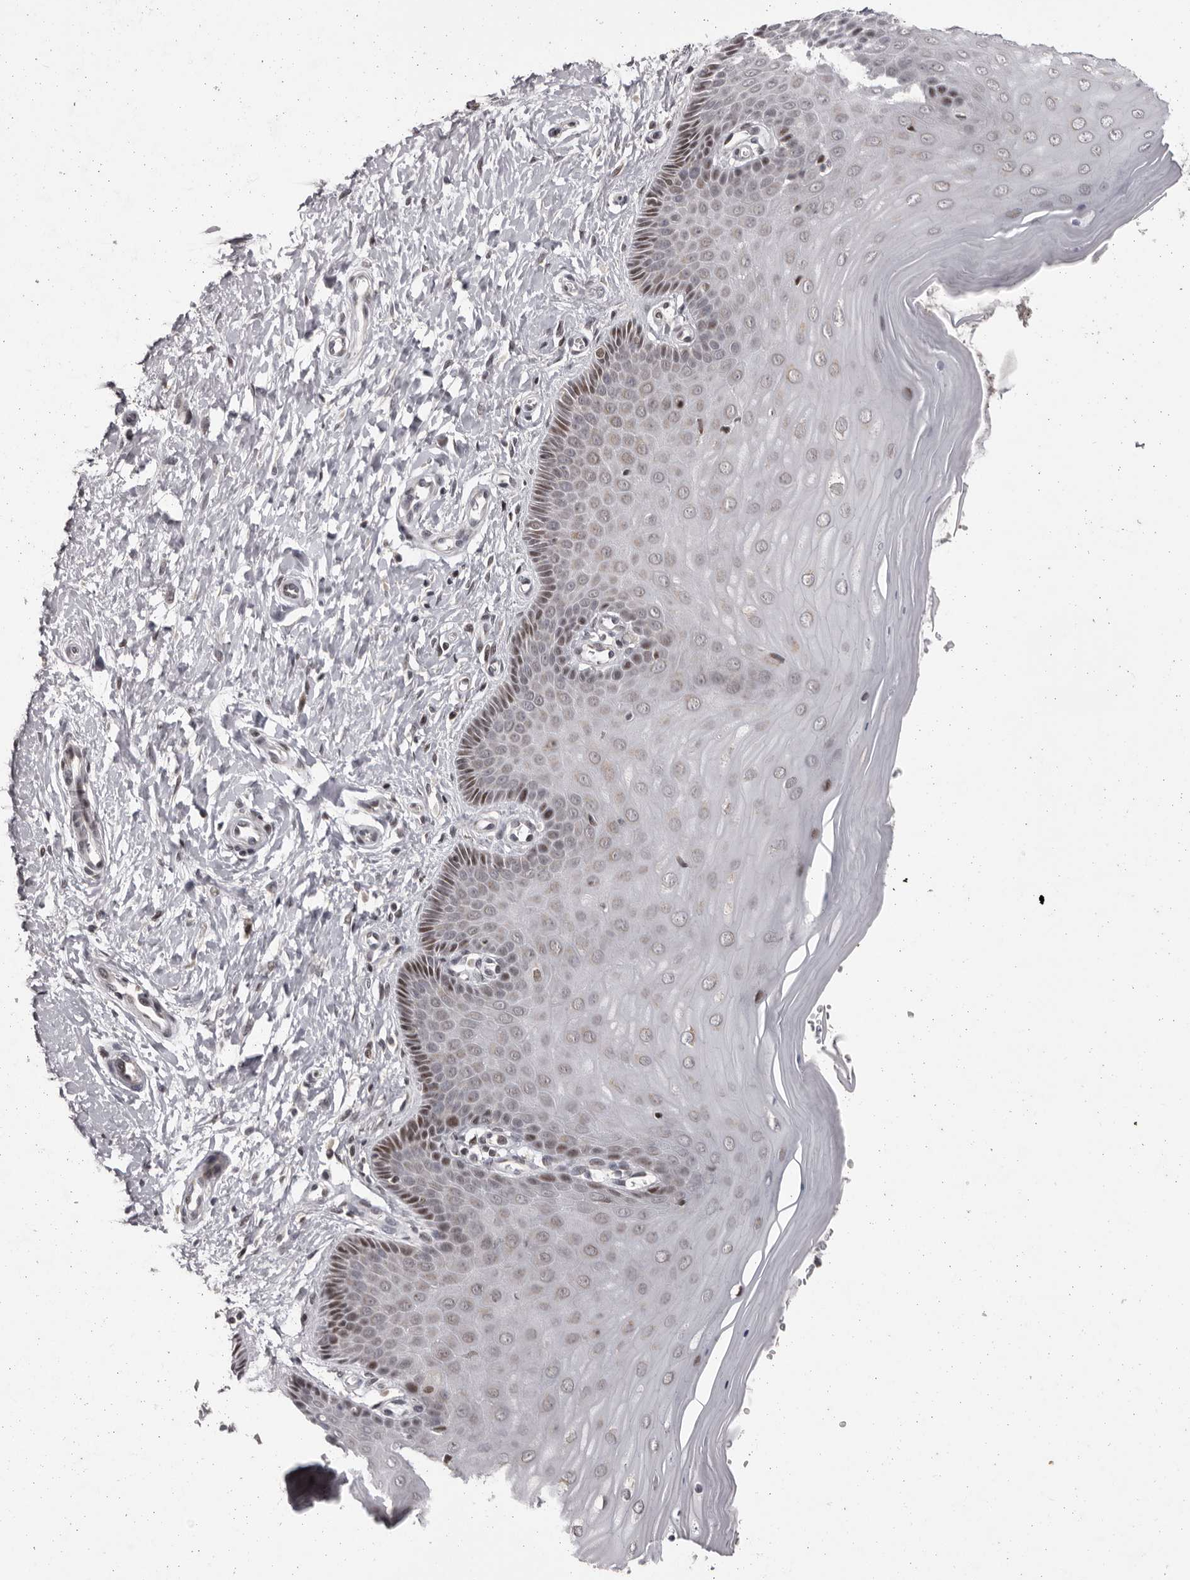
{"staining": {"intensity": "moderate", "quantity": ">75%", "location": "cytoplasmic/membranous"}, "tissue": "cervix", "cell_type": "Glandular cells", "image_type": "normal", "snomed": [{"axis": "morphology", "description": "Normal tissue, NOS"}, {"axis": "topography", "description": "Cervix"}], "caption": "A high-resolution micrograph shows immunohistochemistry (IHC) staining of benign cervix, which reveals moderate cytoplasmic/membranous positivity in about >75% of glandular cells. (DAB (3,3'-diaminobenzidine) IHC, brown staining for protein, blue staining for nuclei).", "gene": "C17orf99", "patient": {"sex": "female", "age": 55}}